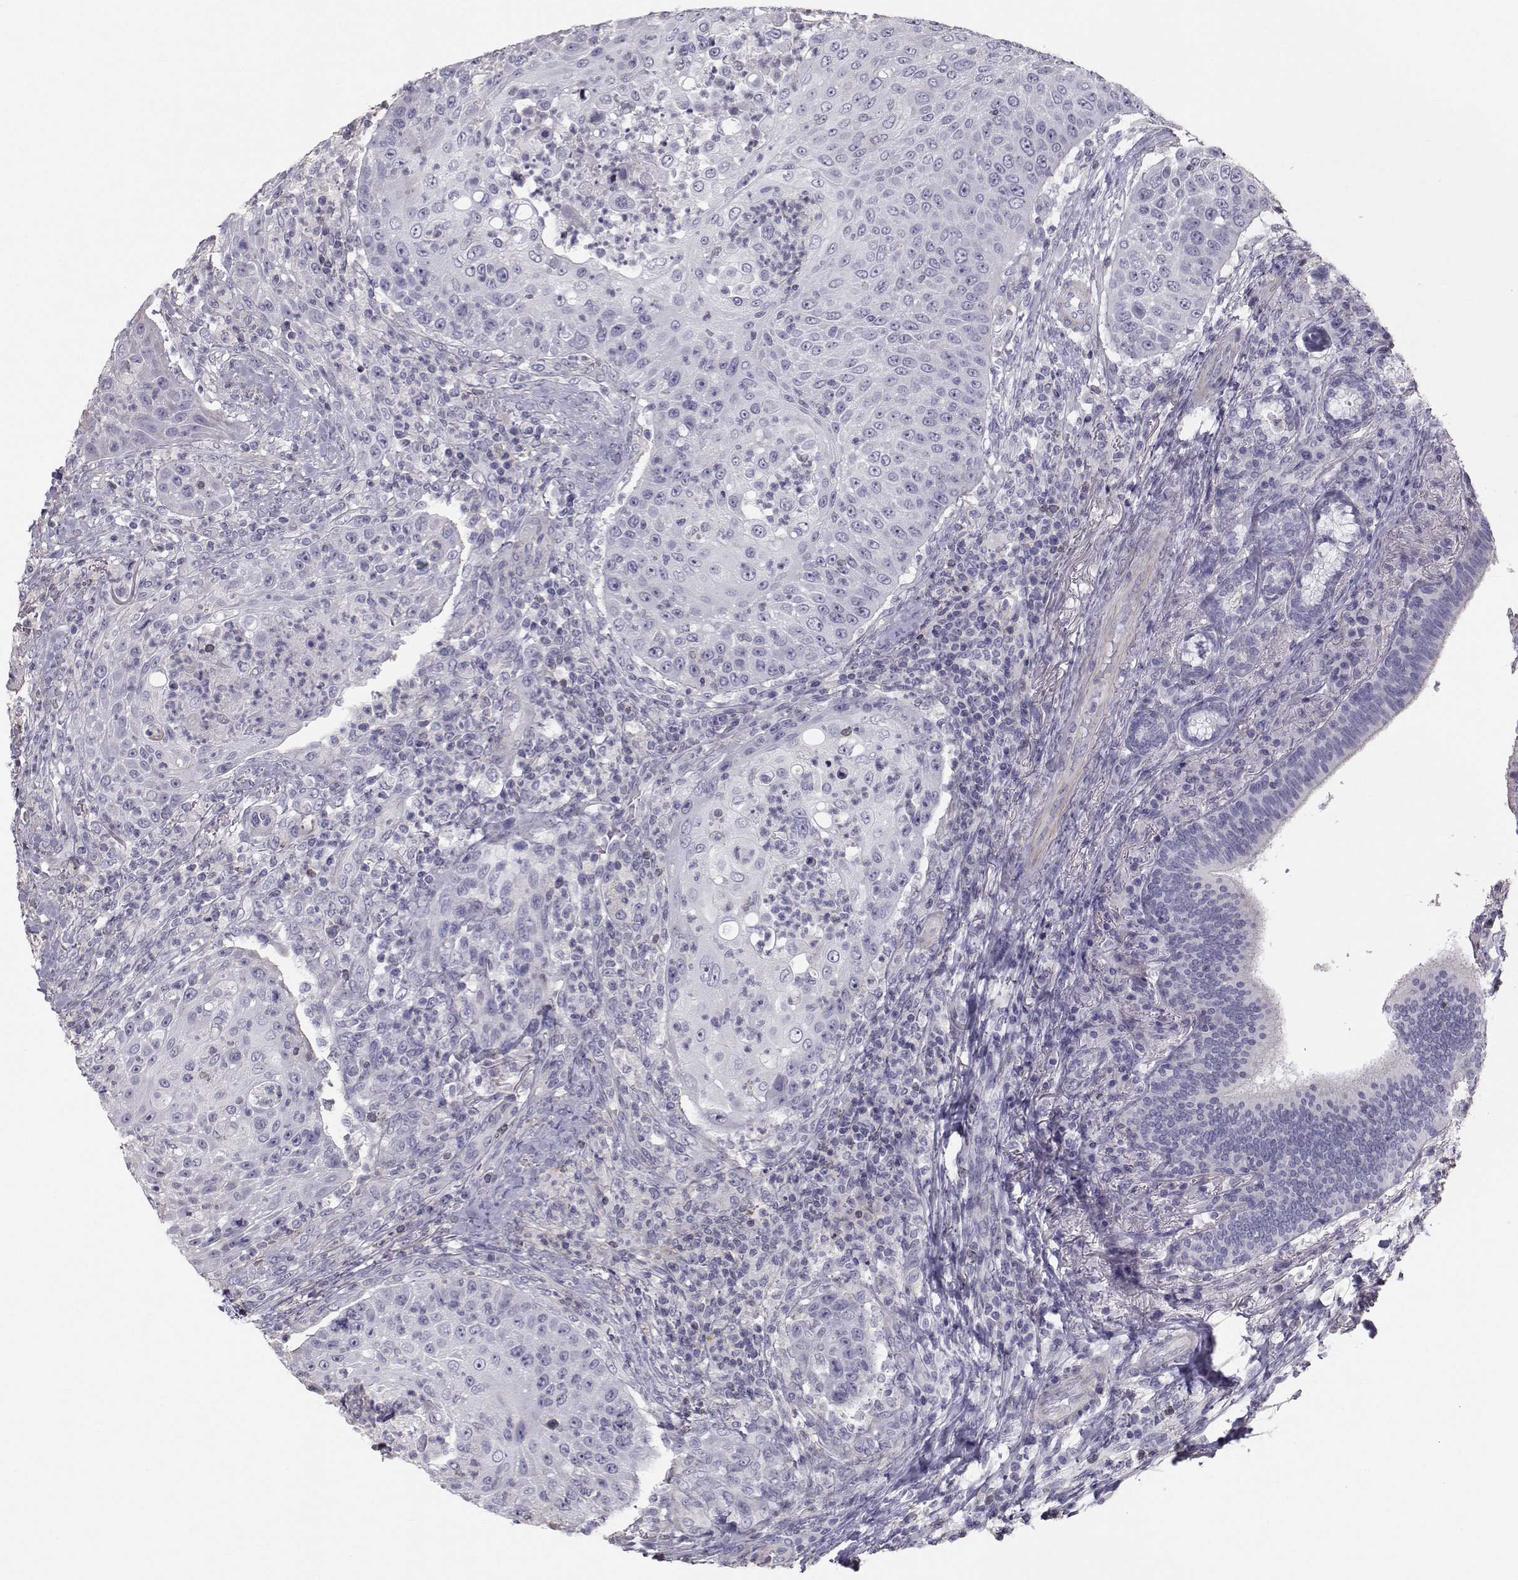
{"staining": {"intensity": "negative", "quantity": "none", "location": "none"}, "tissue": "head and neck cancer", "cell_type": "Tumor cells", "image_type": "cancer", "snomed": [{"axis": "morphology", "description": "Squamous cell carcinoma, NOS"}, {"axis": "topography", "description": "Head-Neck"}], "caption": "There is no significant staining in tumor cells of squamous cell carcinoma (head and neck).", "gene": "GARIN3", "patient": {"sex": "male", "age": 69}}